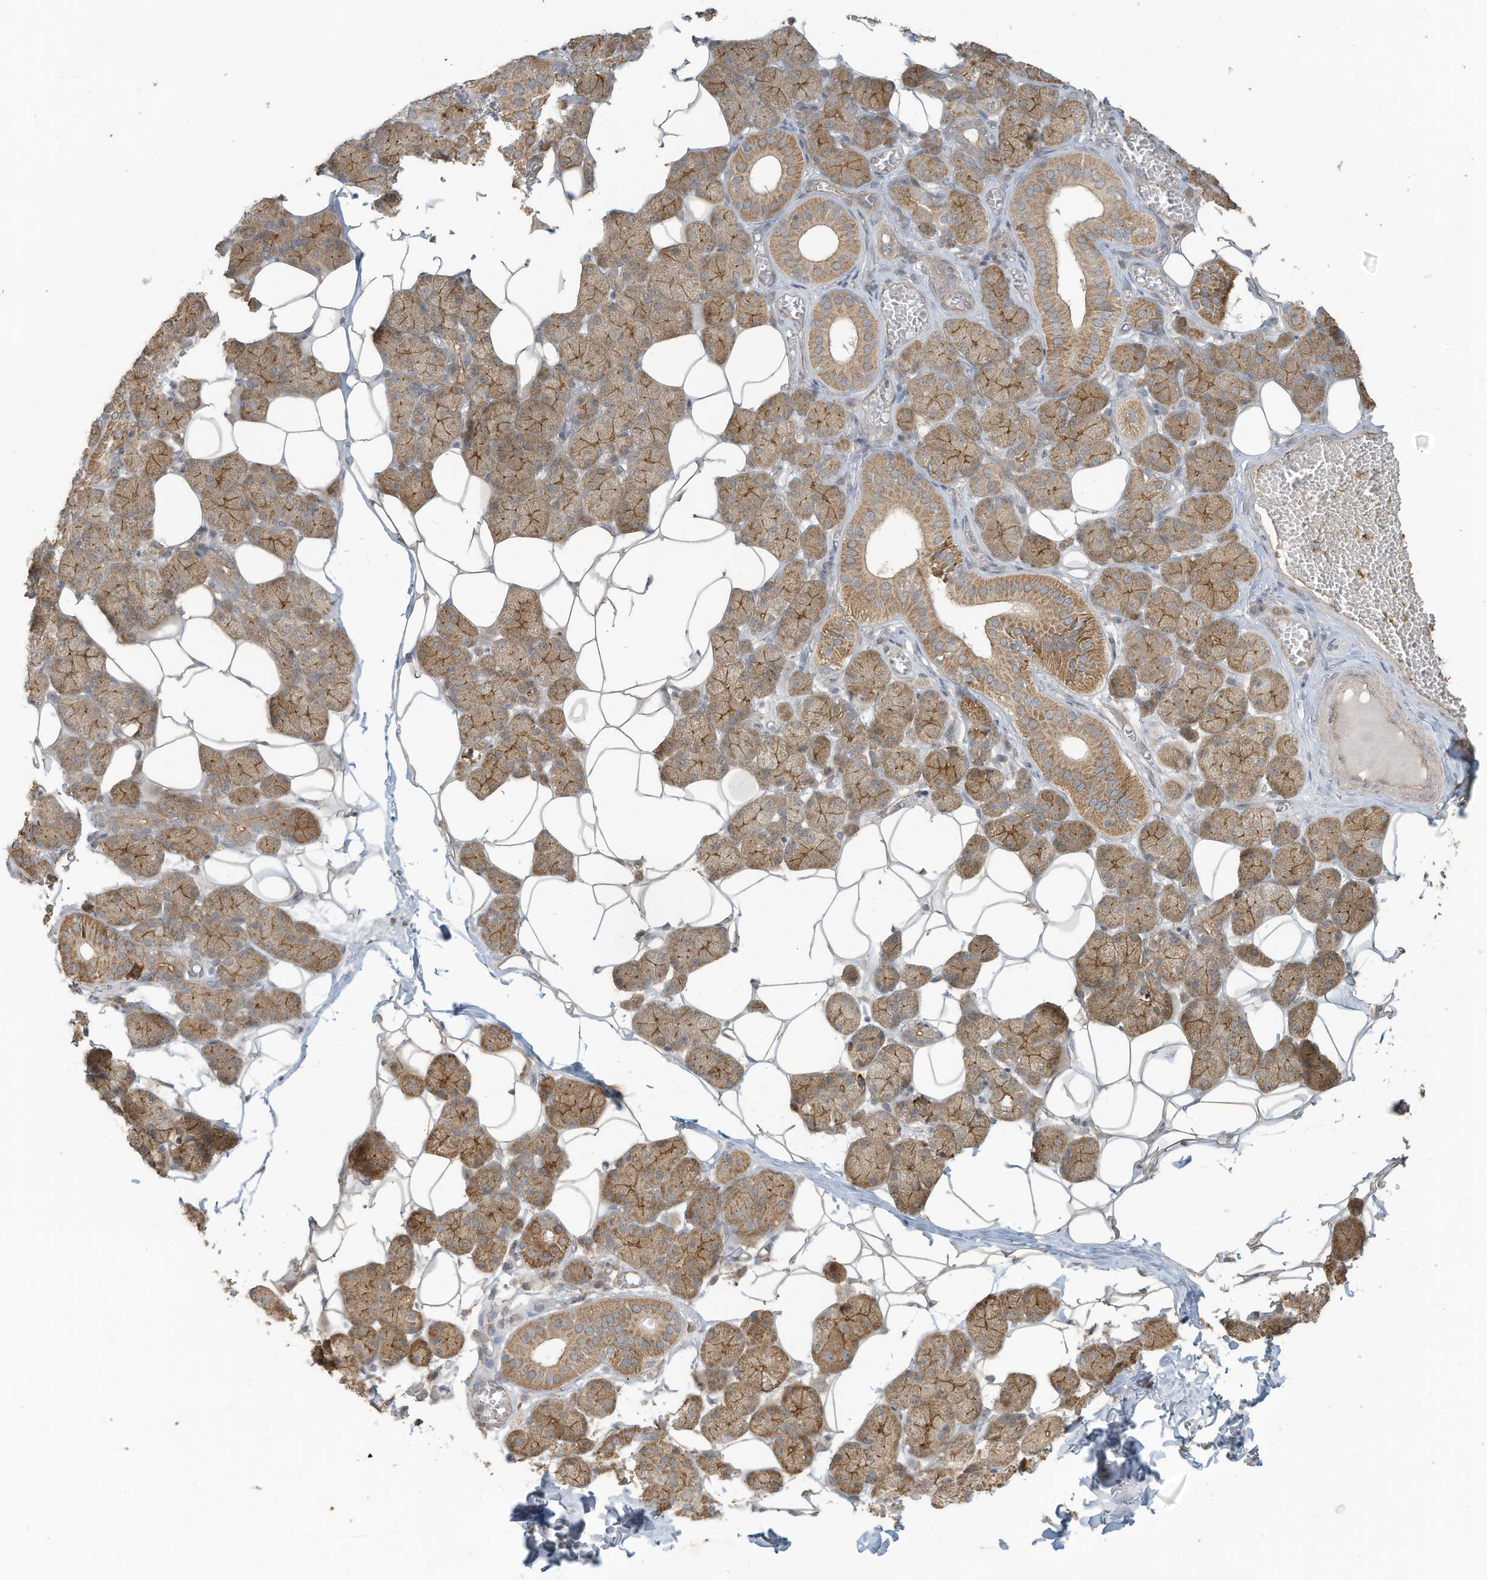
{"staining": {"intensity": "moderate", "quantity": ">75%", "location": "cytoplasmic/membranous"}, "tissue": "salivary gland", "cell_type": "Glandular cells", "image_type": "normal", "snomed": [{"axis": "morphology", "description": "Normal tissue, NOS"}, {"axis": "topography", "description": "Salivary gland"}], "caption": "Glandular cells exhibit moderate cytoplasmic/membranous positivity in approximately >75% of cells in unremarkable salivary gland. (DAB IHC with brightfield microscopy, high magnification).", "gene": "MAGIX", "patient": {"sex": "female", "age": 33}}